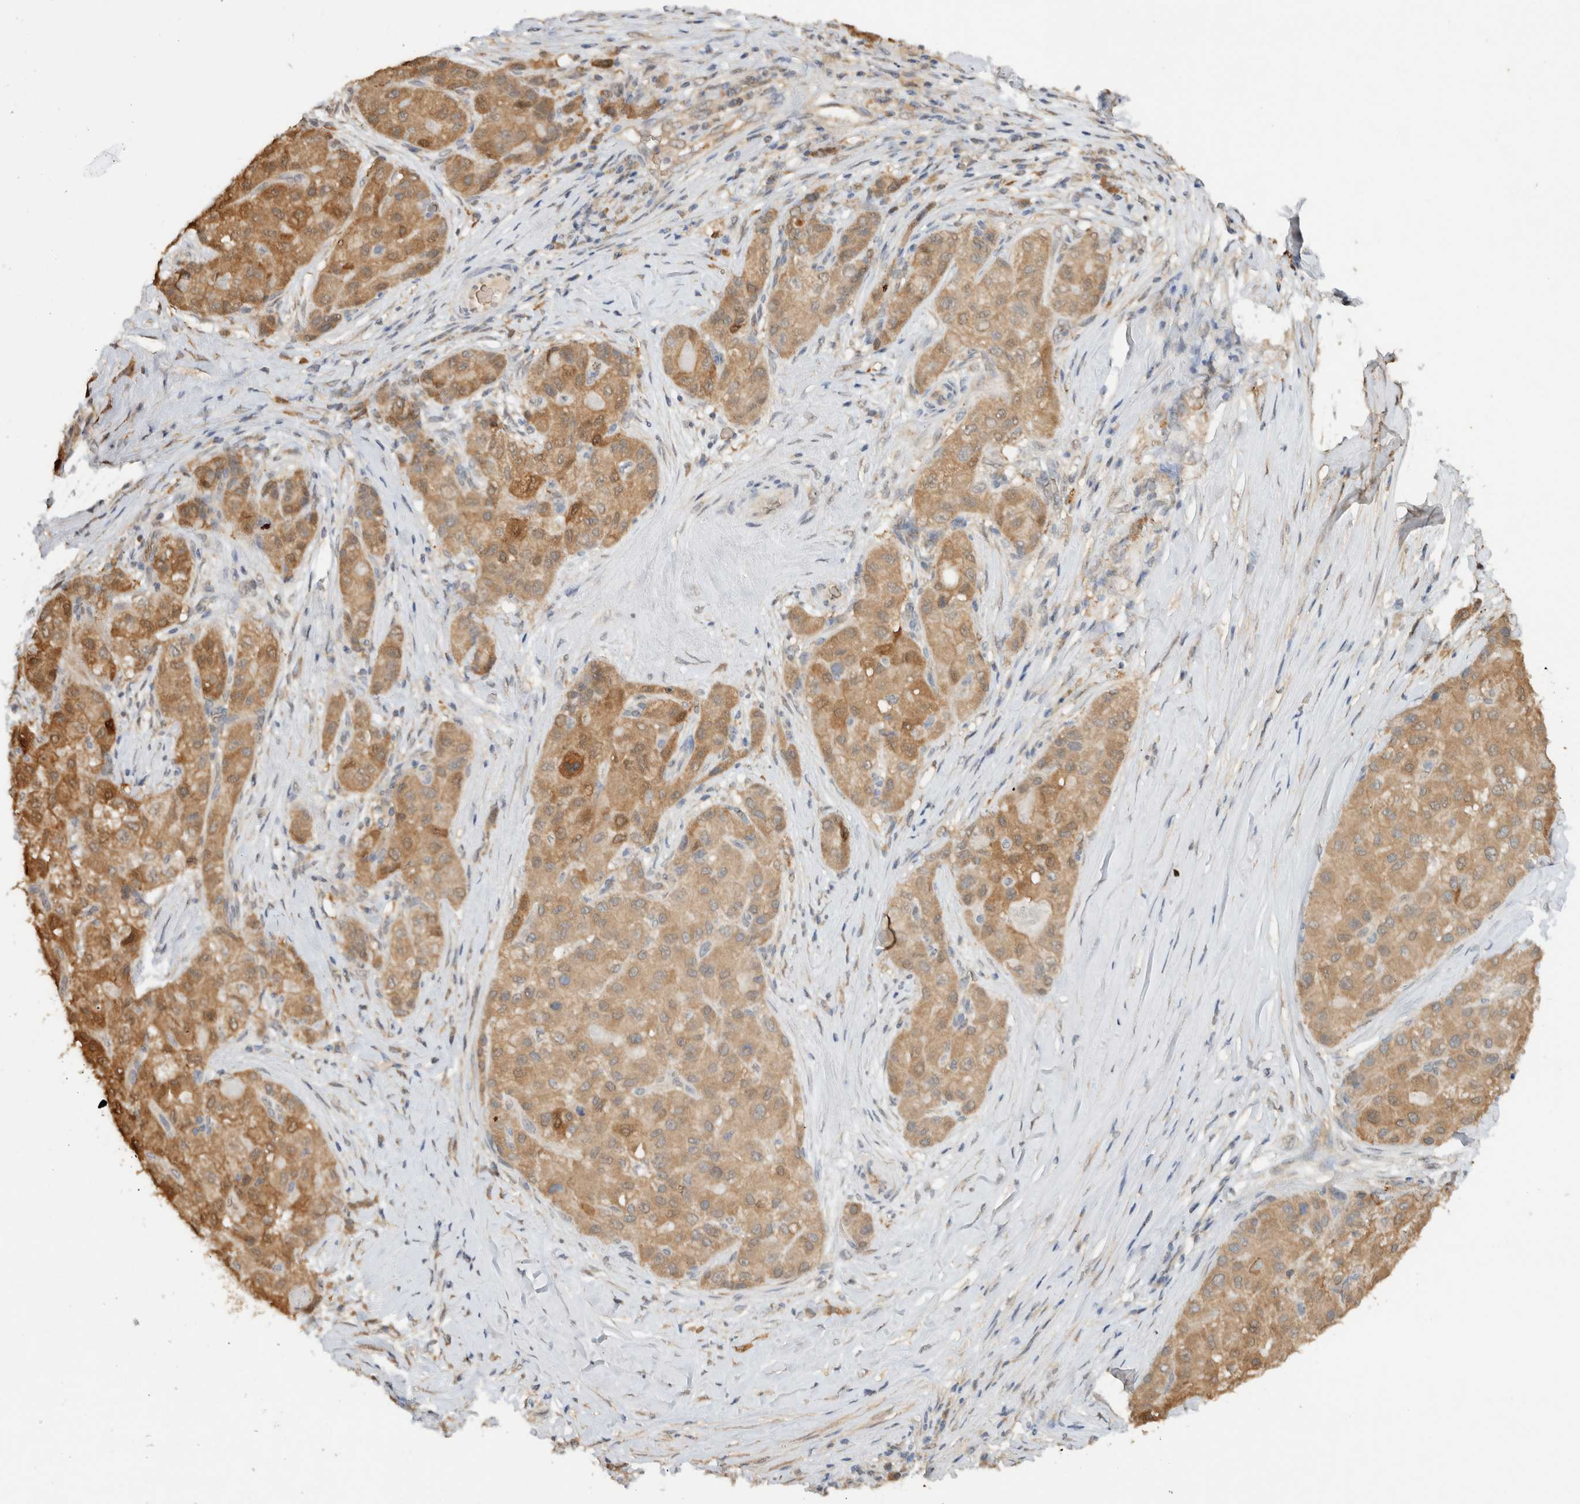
{"staining": {"intensity": "moderate", "quantity": ">75%", "location": "cytoplasmic/membranous"}, "tissue": "liver cancer", "cell_type": "Tumor cells", "image_type": "cancer", "snomed": [{"axis": "morphology", "description": "Carcinoma, Hepatocellular, NOS"}, {"axis": "topography", "description": "Liver"}], "caption": "Immunohistochemistry image of neoplastic tissue: liver cancer stained using immunohistochemistry demonstrates medium levels of moderate protein expression localized specifically in the cytoplasmic/membranous of tumor cells, appearing as a cytoplasmic/membranous brown color.", "gene": "CA13", "patient": {"sex": "male", "age": 80}}